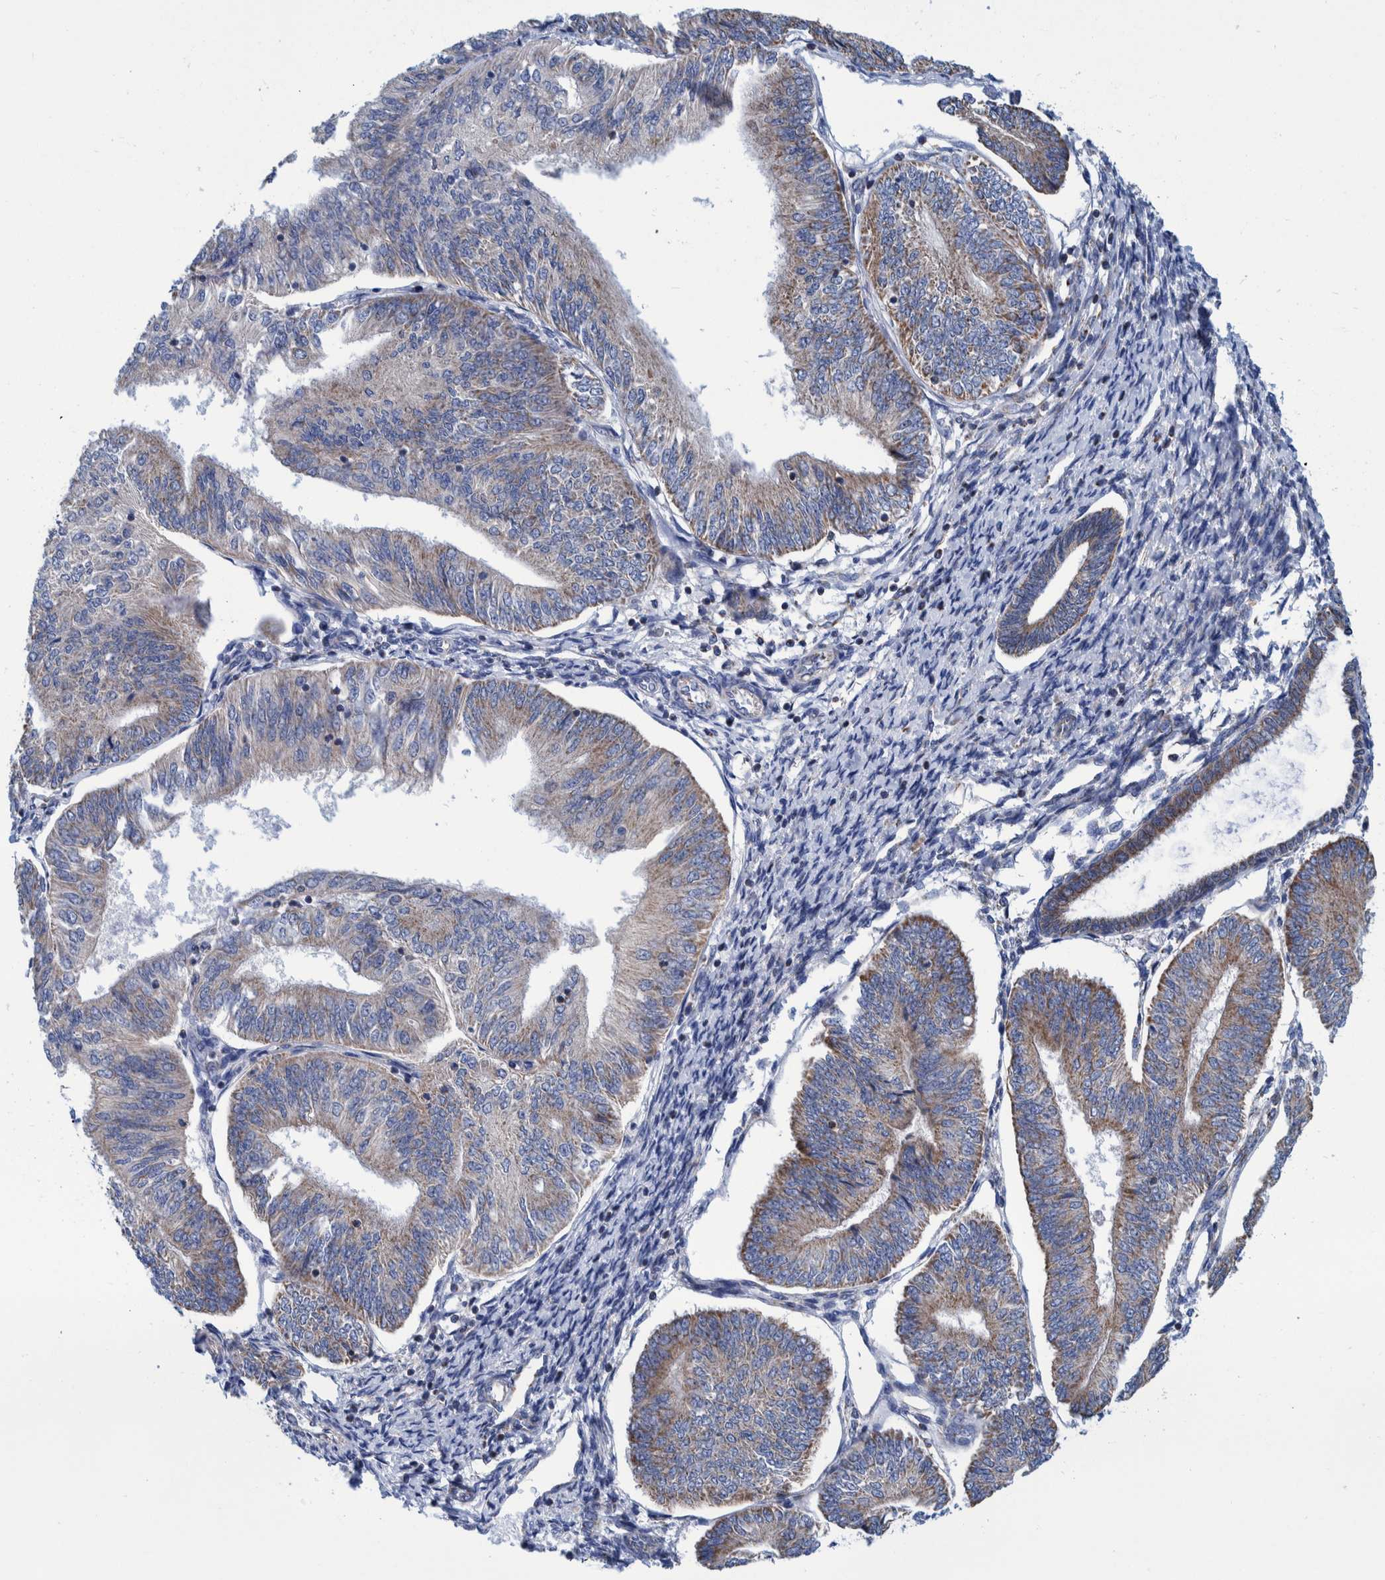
{"staining": {"intensity": "weak", "quantity": "25%-75%", "location": "cytoplasmic/membranous"}, "tissue": "endometrial cancer", "cell_type": "Tumor cells", "image_type": "cancer", "snomed": [{"axis": "morphology", "description": "Adenocarcinoma, NOS"}, {"axis": "topography", "description": "Endometrium"}], "caption": "Human endometrial cancer stained for a protein (brown) shows weak cytoplasmic/membranous positive expression in approximately 25%-75% of tumor cells.", "gene": "BZW2", "patient": {"sex": "female", "age": 58}}